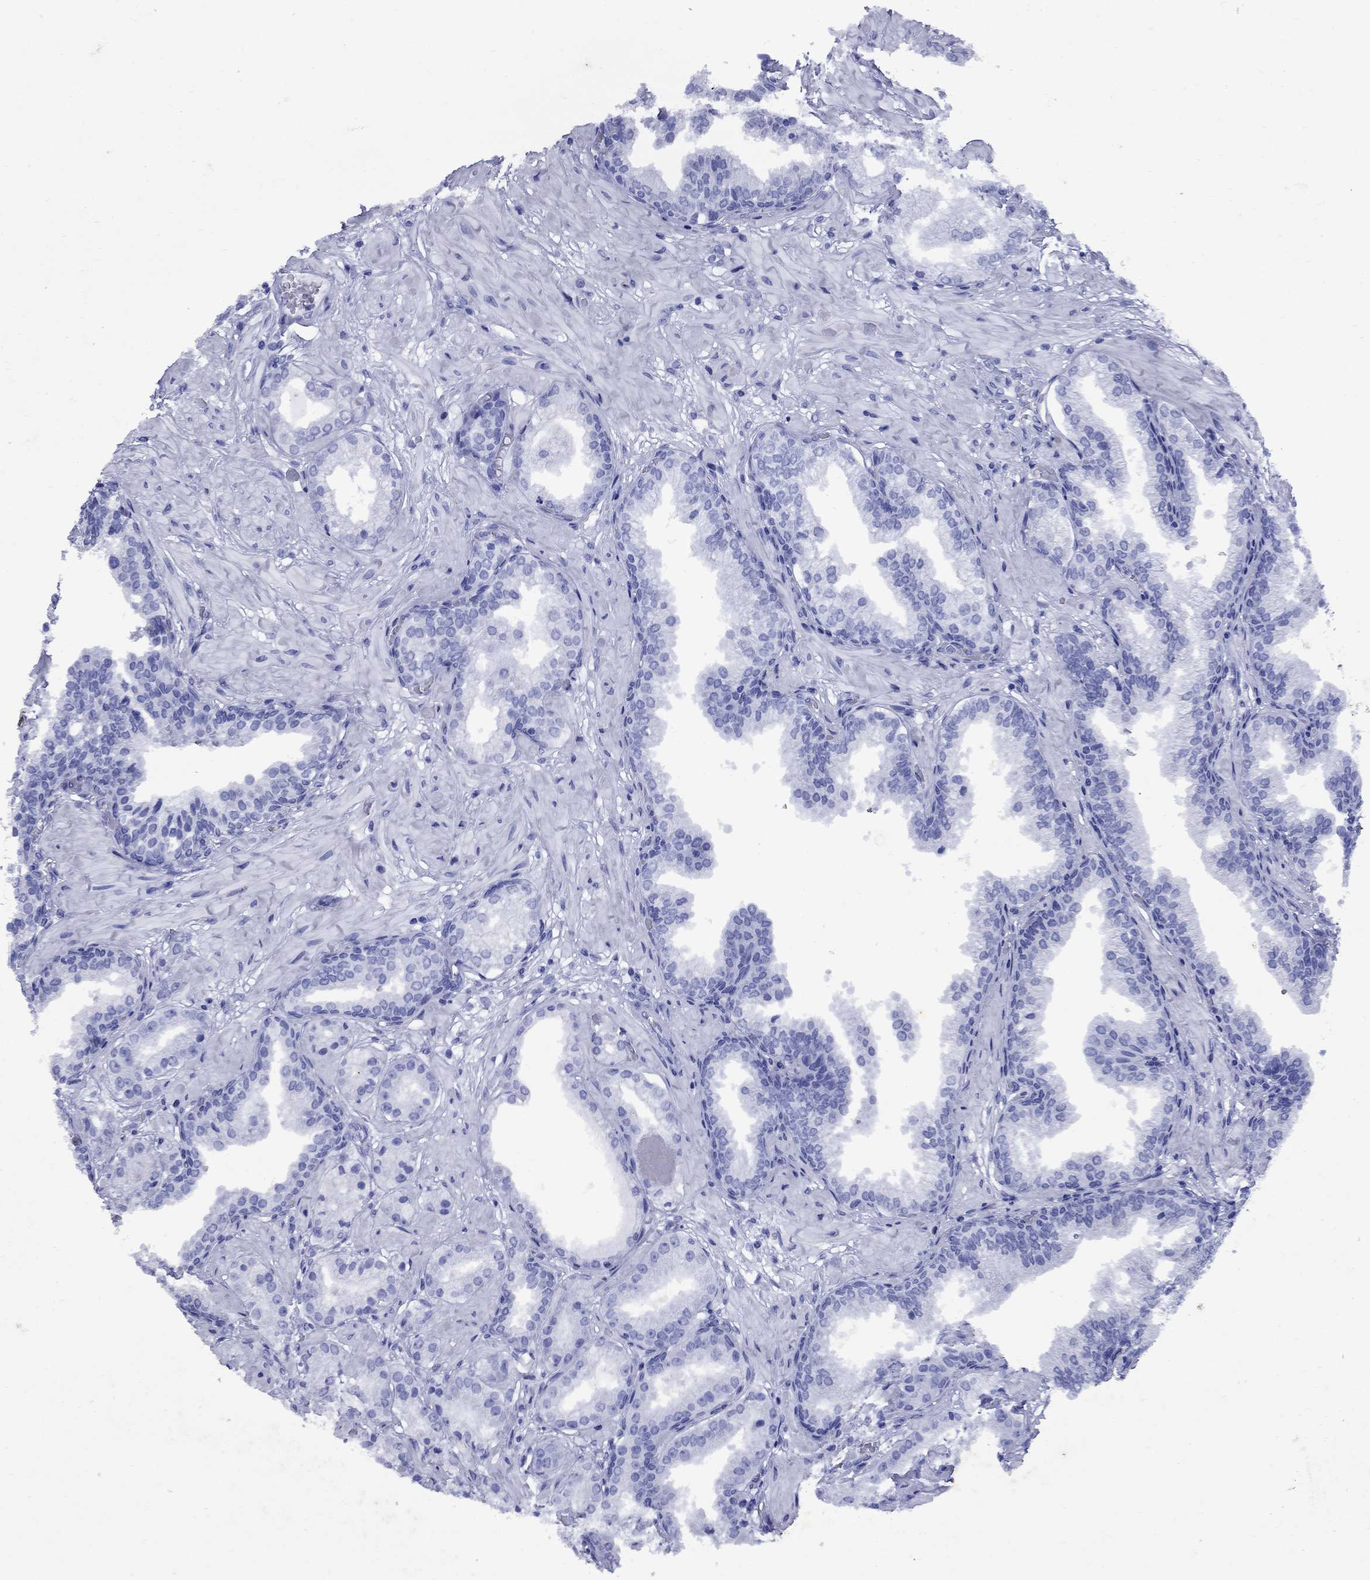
{"staining": {"intensity": "negative", "quantity": "none", "location": "none"}, "tissue": "prostate cancer", "cell_type": "Tumor cells", "image_type": "cancer", "snomed": [{"axis": "morphology", "description": "Adenocarcinoma, NOS"}, {"axis": "topography", "description": "Prostate and seminal vesicle, NOS"}, {"axis": "topography", "description": "Prostate"}], "caption": "High power microscopy micrograph of an IHC micrograph of prostate adenocarcinoma, revealing no significant staining in tumor cells.", "gene": "CD1A", "patient": {"sex": "male", "age": 44}}